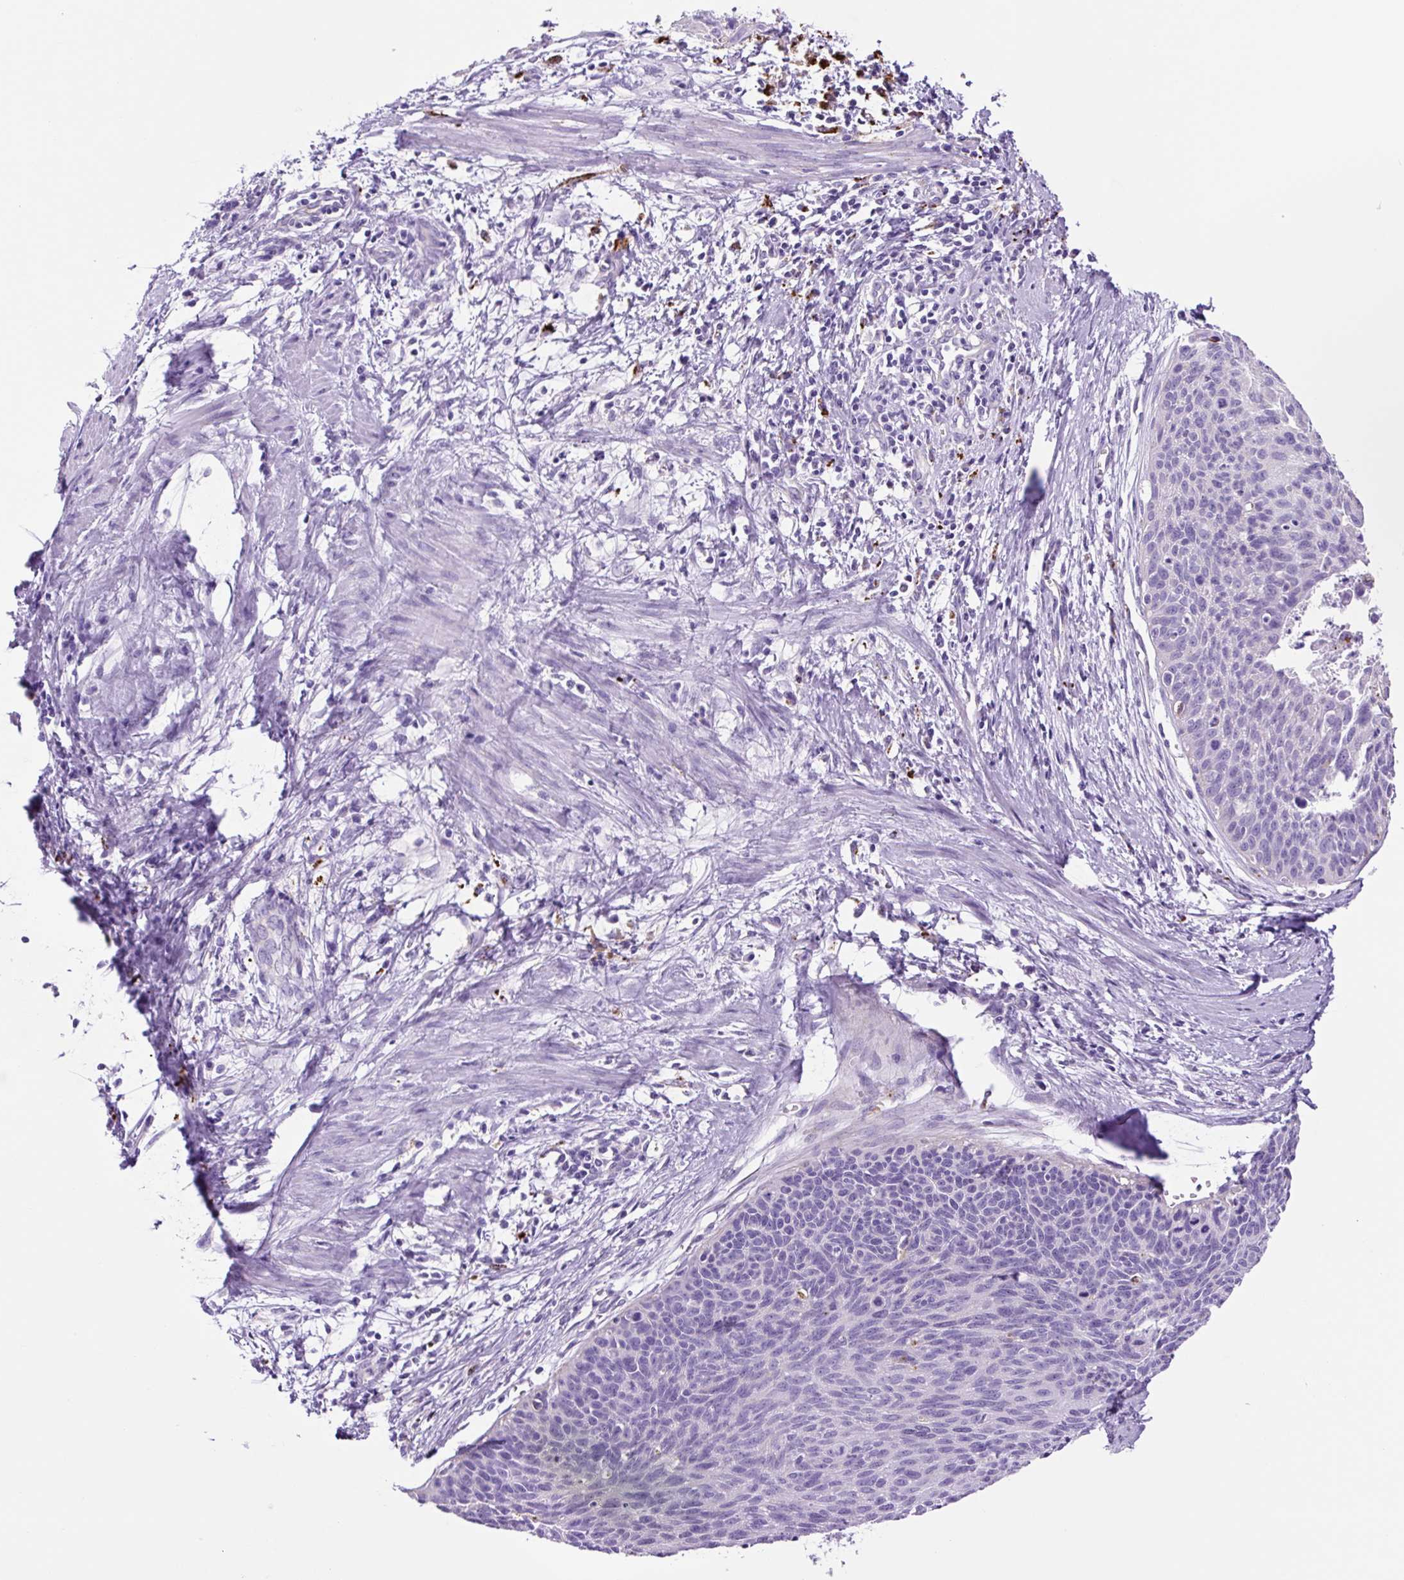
{"staining": {"intensity": "negative", "quantity": "none", "location": "none"}, "tissue": "cervical cancer", "cell_type": "Tumor cells", "image_type": "cancer", "snomed": [{"axis": "morphology", "description": "Squamous cell carcinoma, NOS"}, {"axis": "topography", "description": "Cervix"}], "caption": "Immunohistochemical staining of cervical cancer displays no significant expression in tumor cells.", "gene": "LCN10", "patient": {"sex": "female", "age": 55}}